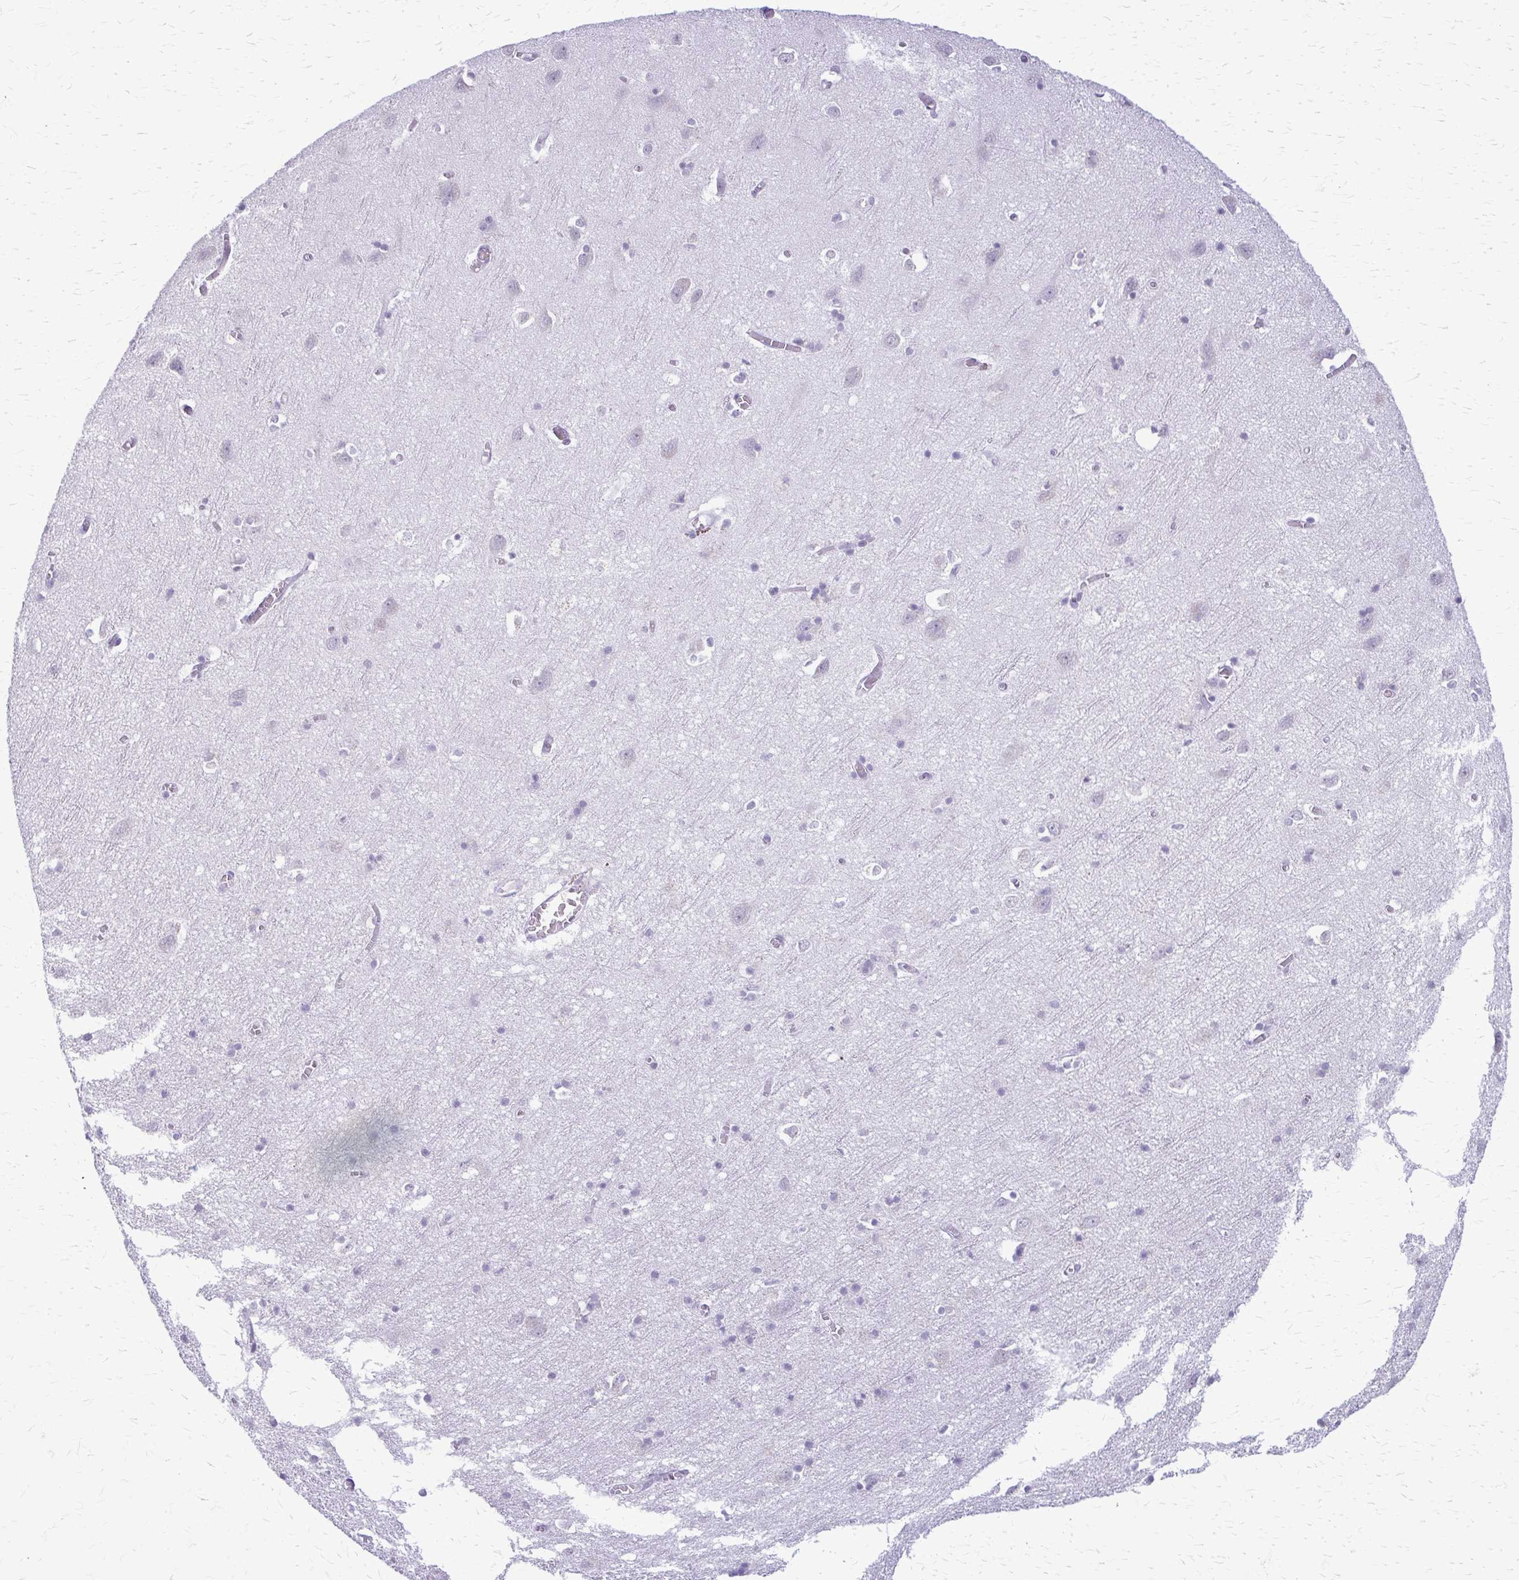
{"staining": {"intensity": "negative", "quantity": "none", "location": "none"}, "tissue": "cerebral cortex", "cell_type": "Endothelial cells", "image_type": "normal", "snomed": [{"axis": "morphology", "description": "Normal tissue, NOS"}, {"axis": "topography", "description": "Cerebral cortex"}], "caption": "Endothelial cells are negative for protein expression in normal human cerebral cortex. The staining is performed using DAB (3,3'-diaminobenzidine) brown chromogen with nuclei counter-stained in using hematoxylin.", "gene": "KRT5", "patient": {"sex": "male", "age": 70}}